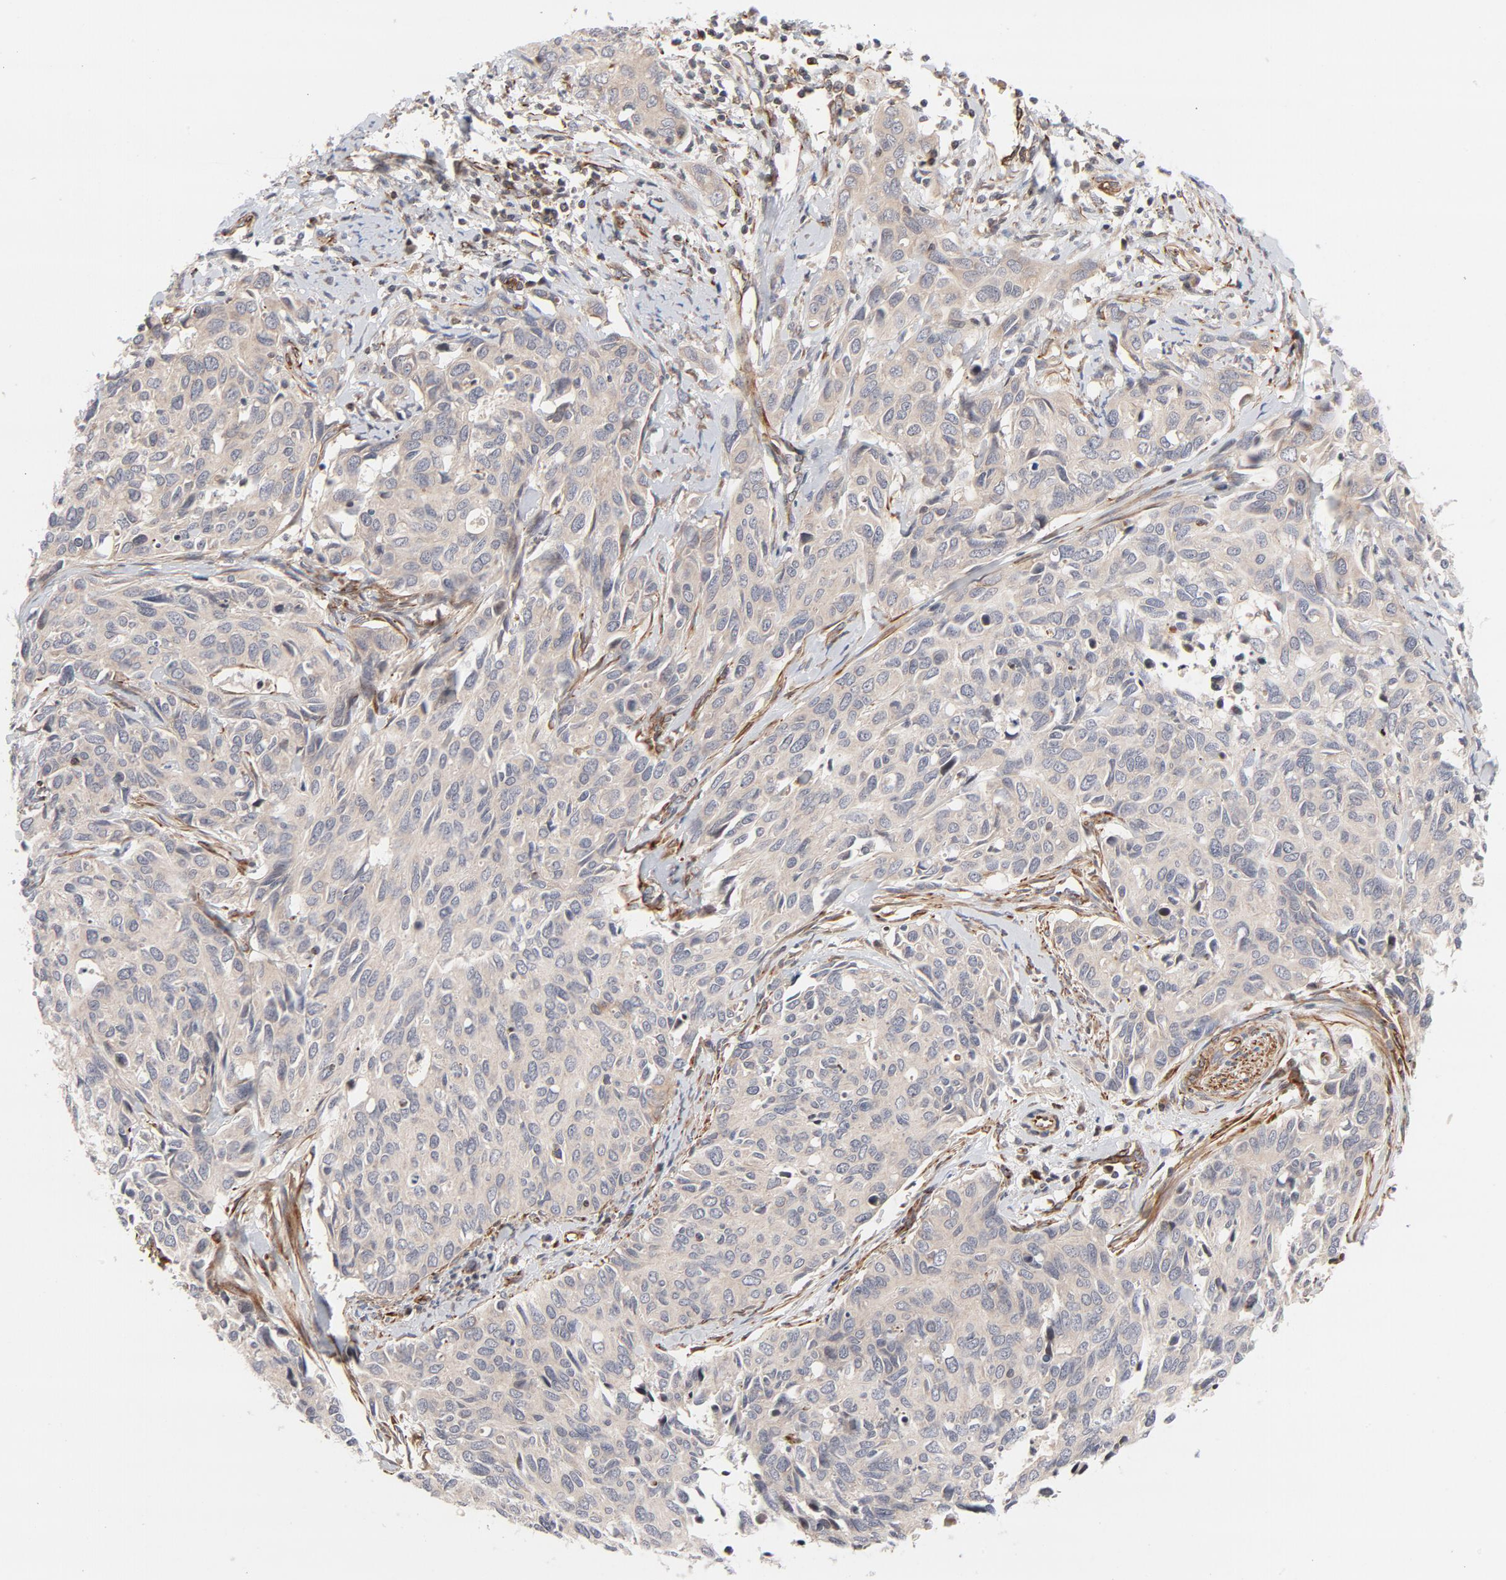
{"staining": {"intensity": "weak", "quantity": ">75%", "location": "cytoplasmic/membranous"}, "tissue": "cervical cancer", "cell_type": "Tumor cells", "image_type": "cancer", "snomed": [{"axis": "morphology", "description": "Squamous cell carcinoma, NOS"}, {"axis": "topography", "description": "Cervix"}], "caption": "Immunohistochemical staining of human cervical cancer exhibits low levels of weak cytoplasmic/membranous staining in approximately >75% of tumor cells.", "gene": "DNAAF2", "patient": {"sex": "female", "age": 45}}